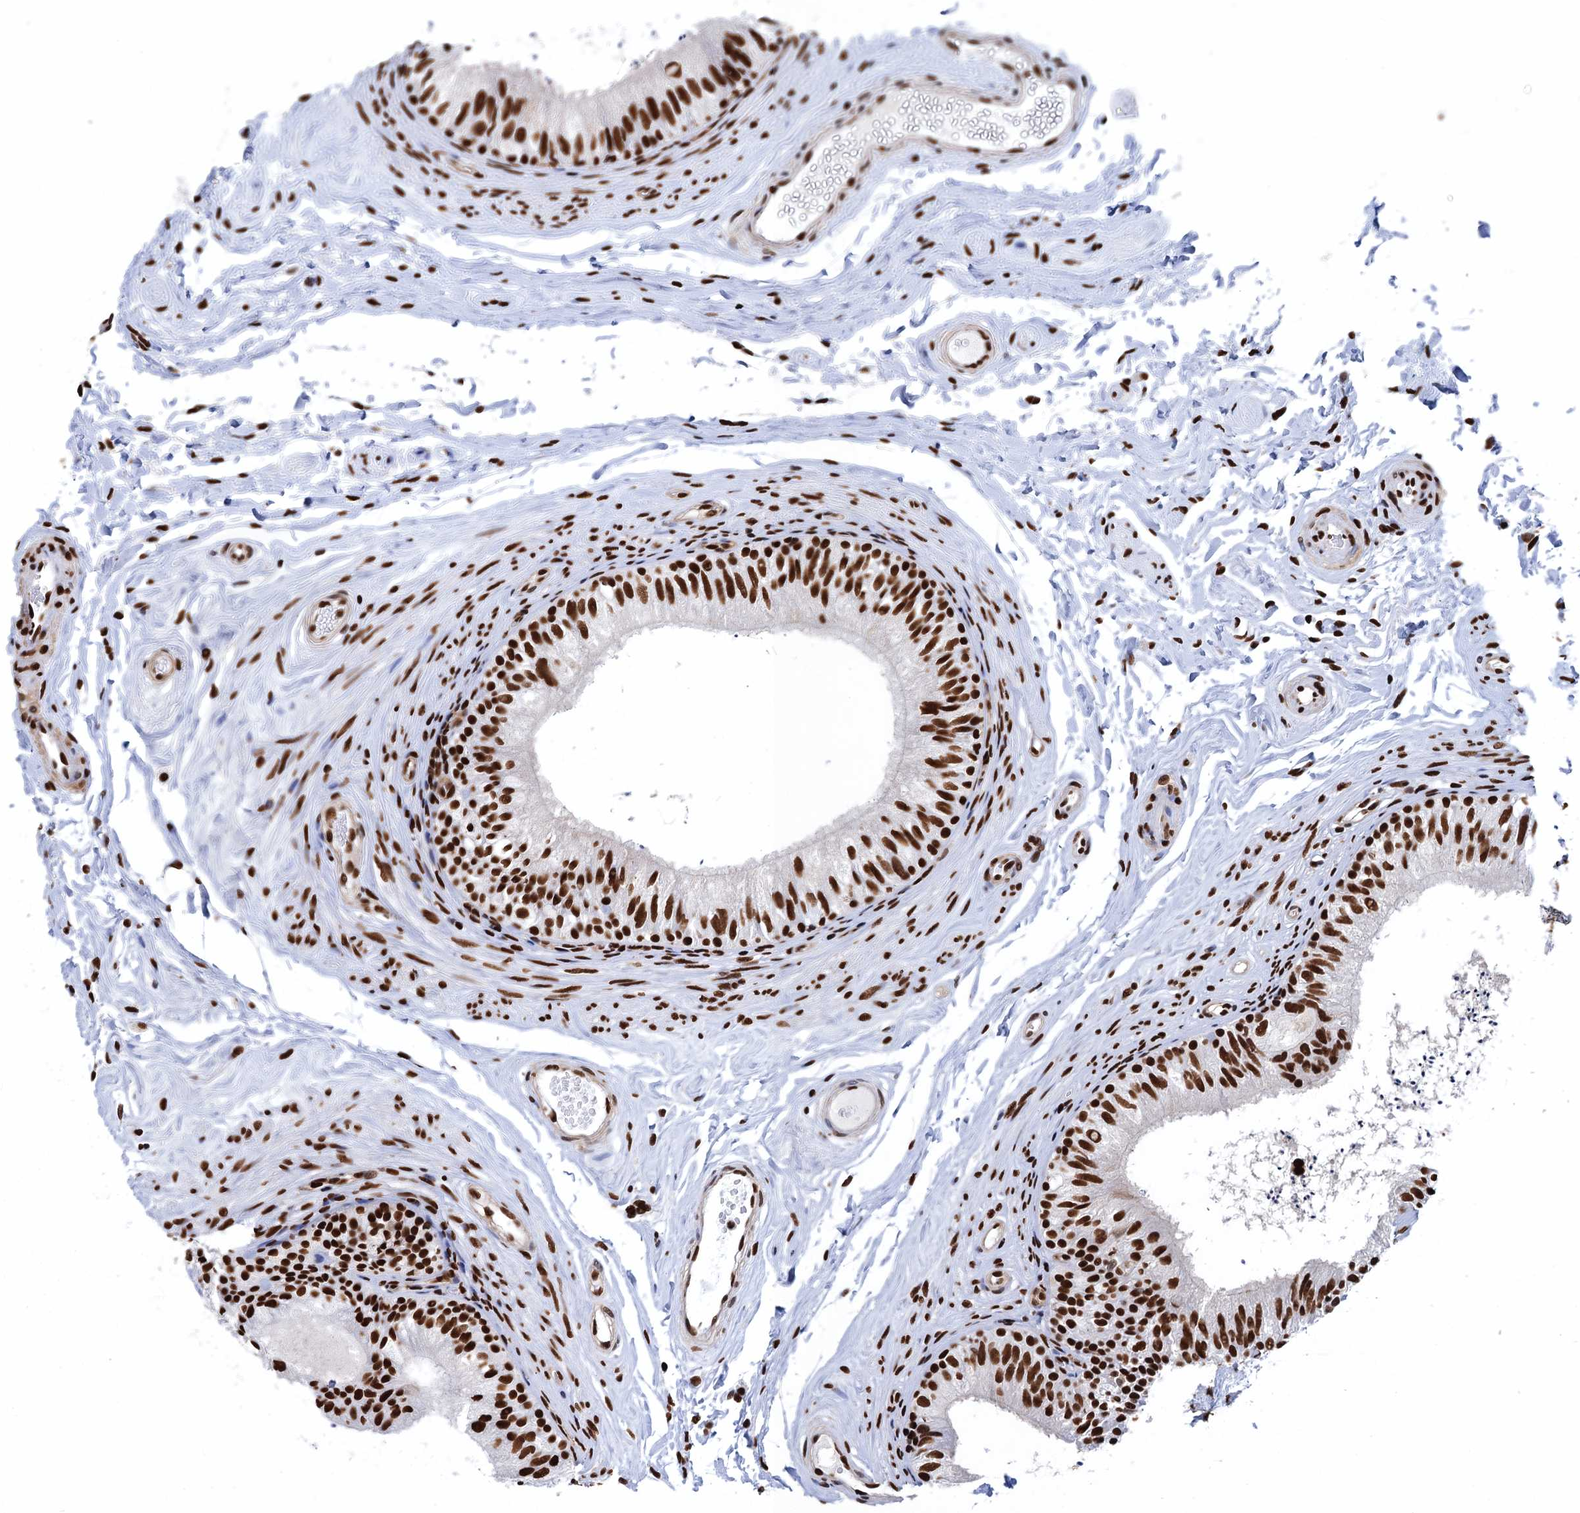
{"staining": {"intensity": "strong", "quantity": ">75%", "location": "nuclear"}, "tissue": "epididymis", "cell_type": "Glandular cells", "image_type": "normal", "snomed": [{"axis": "morphology", "description": "Normal tissue, NOS"}, {"axis": "topography", "description": "Epididymis"}], "caption": "The immunohistochemical stain shows strong nuclear positivity in glandular cells of unremarkable epididymis.", "gene": "UBA2", "patient": {"sex": "male", "age": 56}}